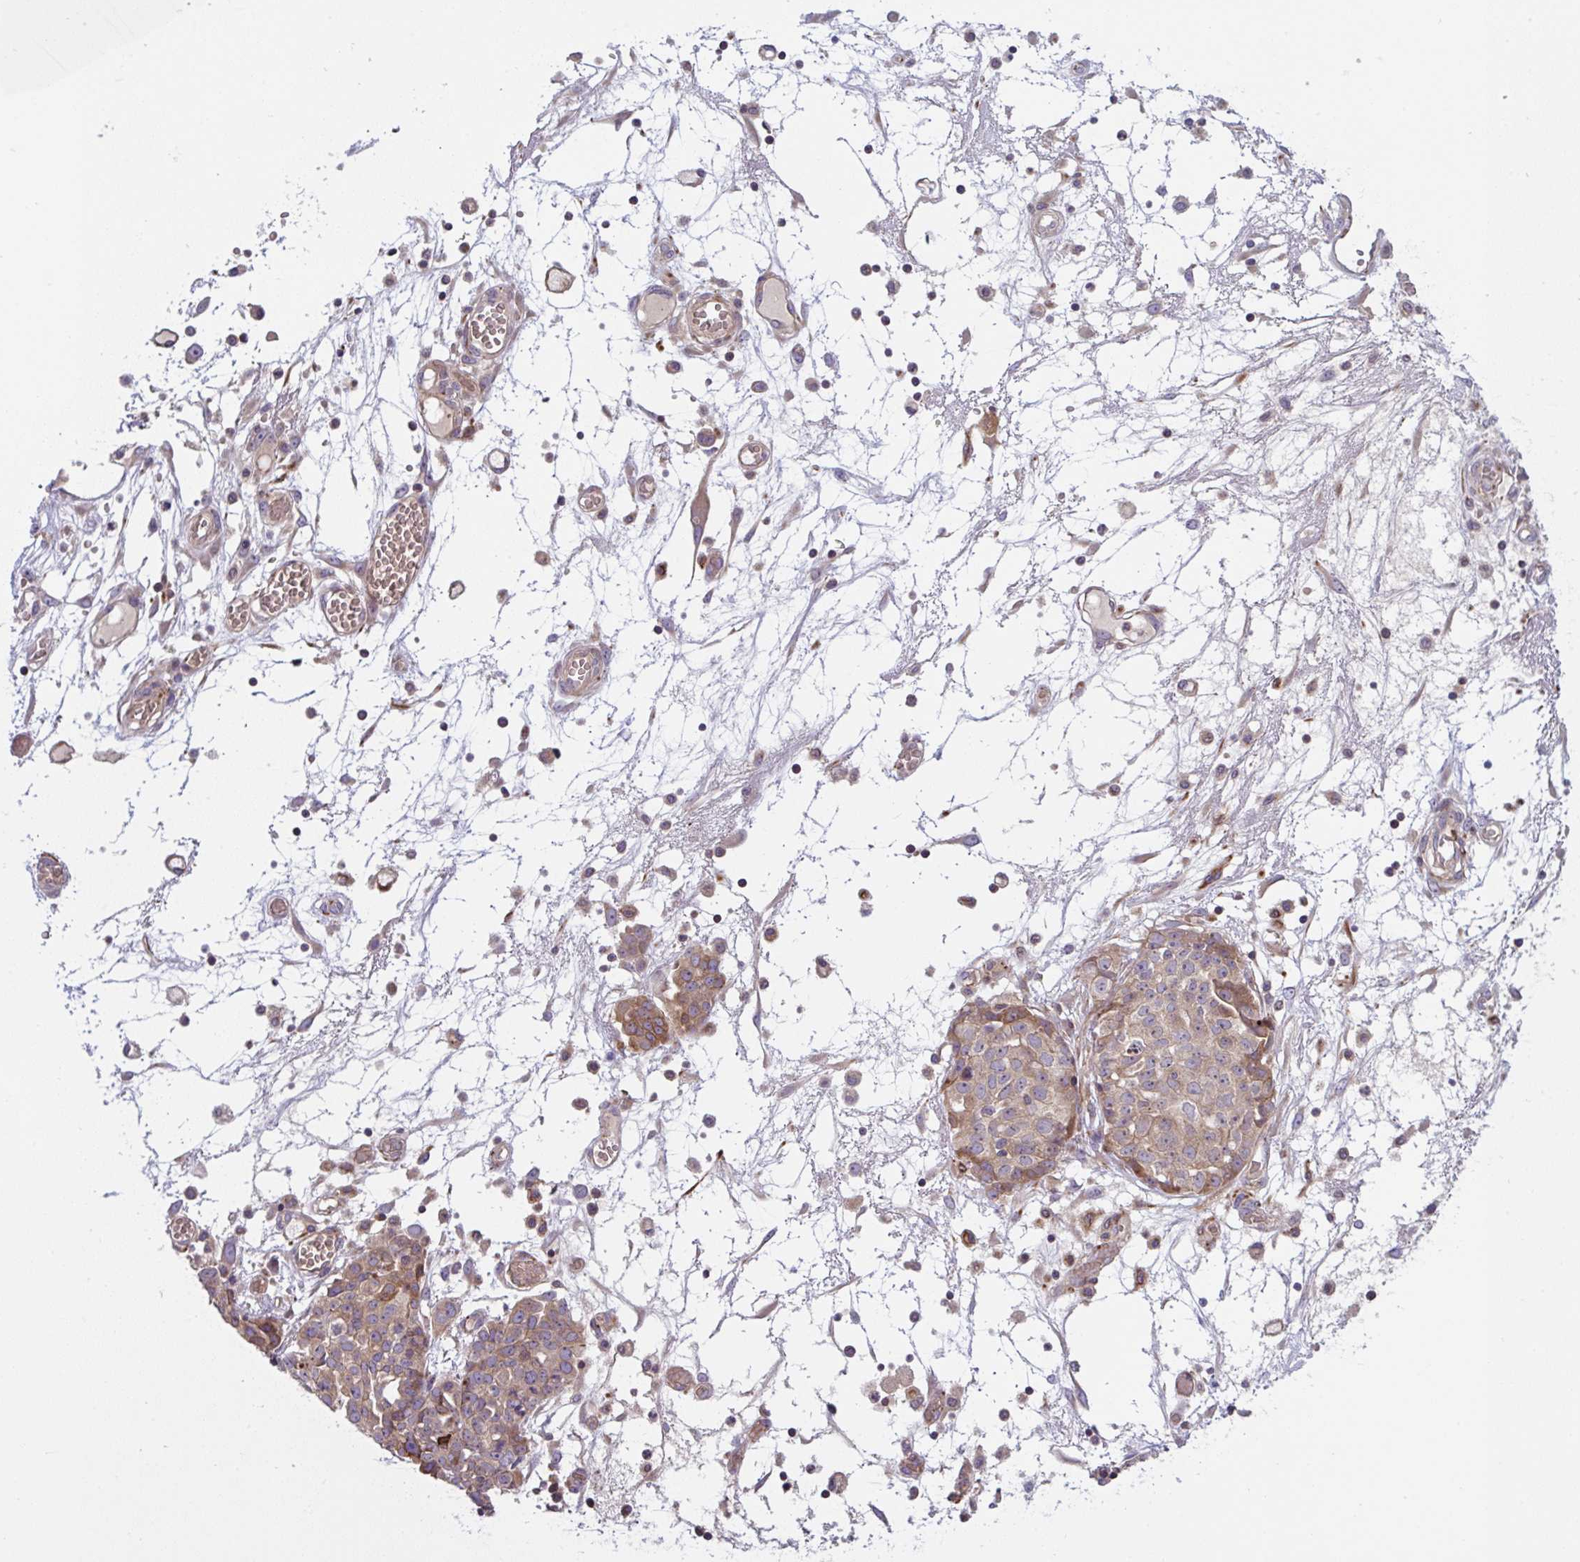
{"staining": {"intensity": "moderate", "quantity": "25%-75%", "location": "cytoplasmic/membranous"}, "tissue": "ovarian cancer", "cell_type": "Tumor cells", "image_type": "cancer", "snomed": [{"axis": "morphology", "description": "Cystadenocarcinoma, serous, NOS"}, {"axis": "topography", "description": "Soft tissue"}, {"axis": "topography", "description": "Ovary"}], "caption": "About 25%-75% of tumor cells in serous cystadenocarcinoma (ovarian) display moderate cytoplasmic/membranous protein expression as visualized by brown immunohistochemical staining.", "gene": "APOBEC3D", "patient": {"sex": "female", "age": 57}}